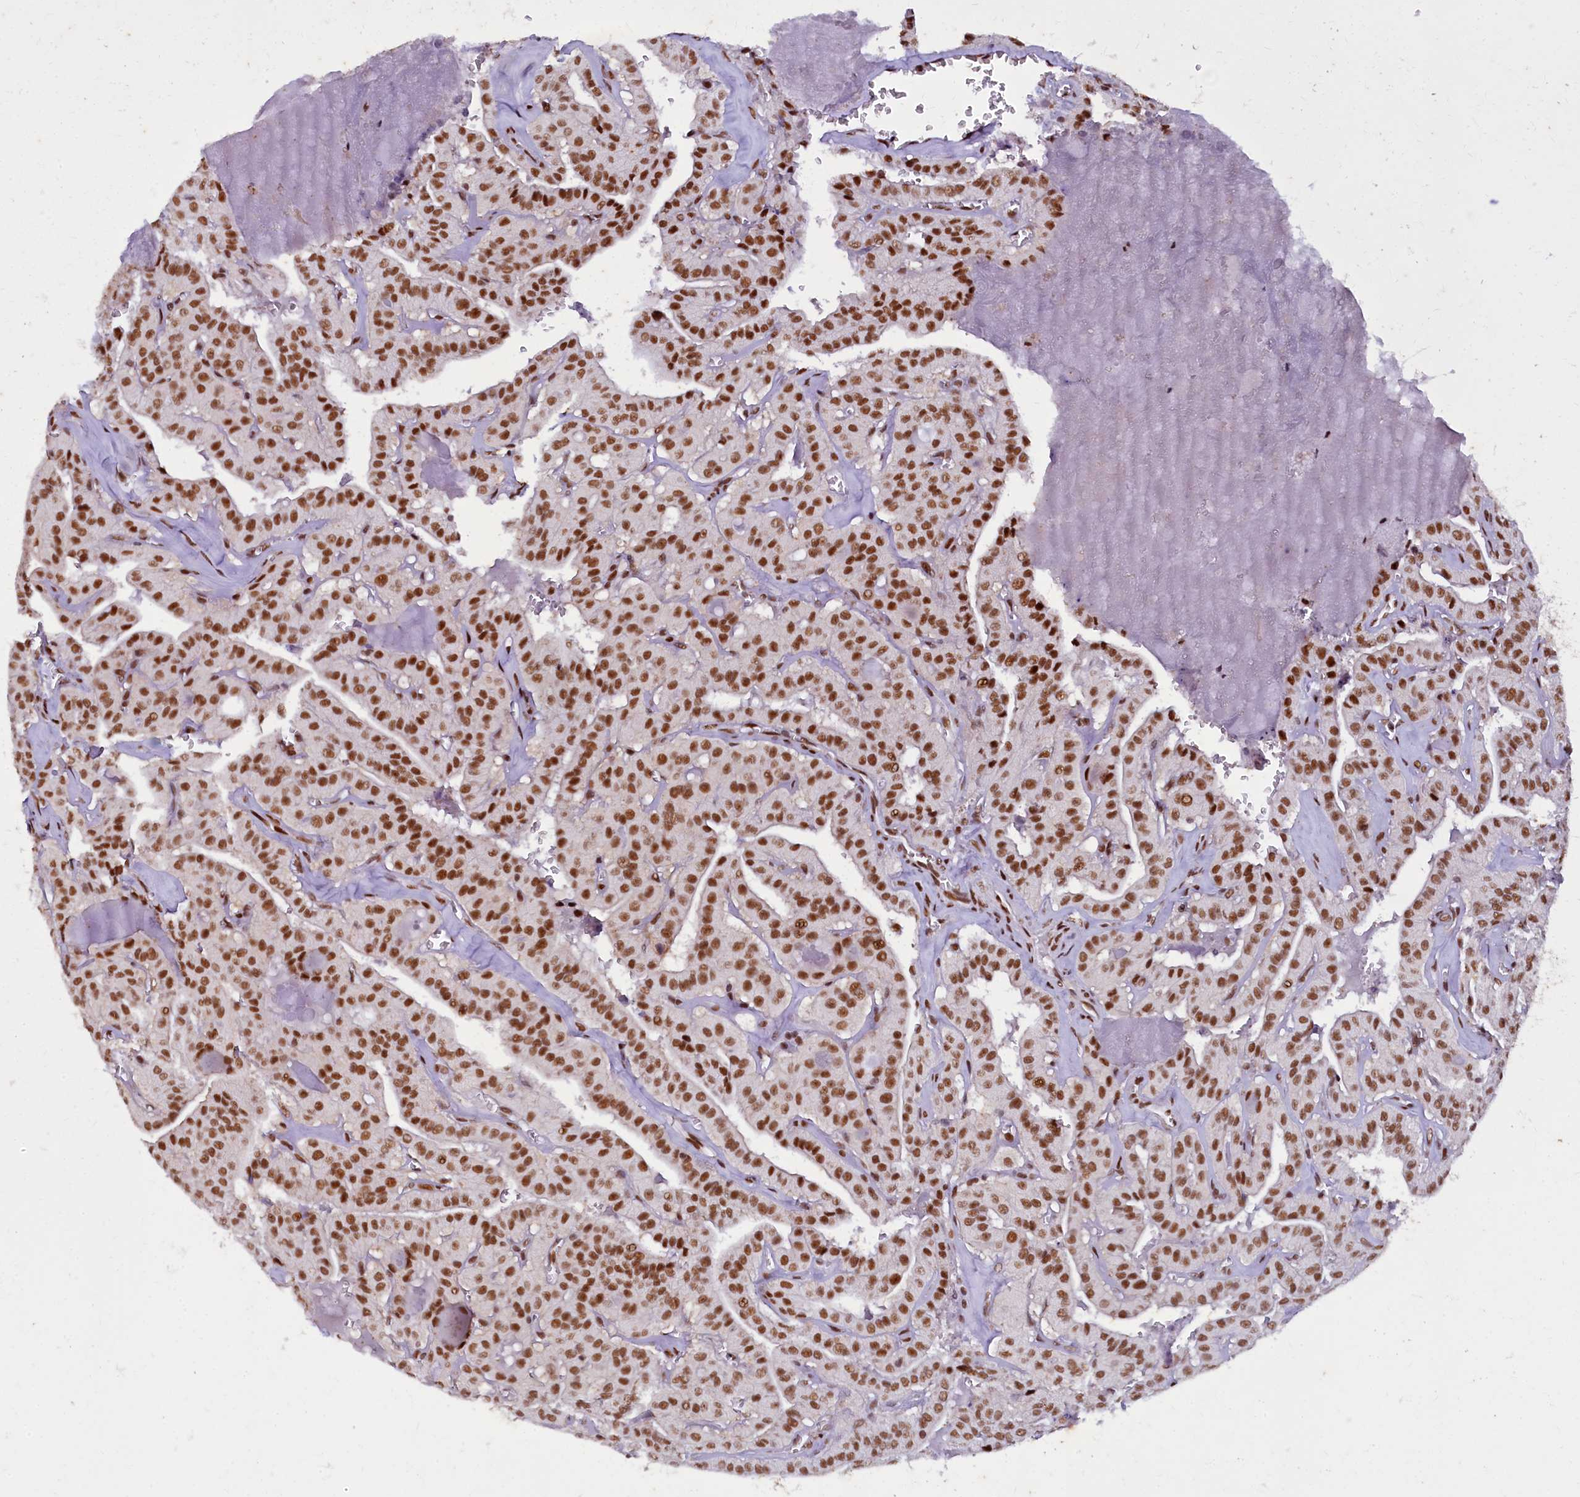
{"staining": {"intensity": "moderate", "quantity": ">75%", "location": "nuclear"}, "tissue": "thyroid cancer", "cell_type": "Tumor cells", "image_type": "cancer", "snomed": [{"axis": "morphology", "description": "Papillary adenocarcinoma, NOS"}, {"axis": "topography", "description": "Thyroid gland"}], "caption": "Protein expression analysis of thyroid cancer (papillary adenocarcinoma) shows moderate nuclear staining in approximately >75% of tumor cells.", "gene": "CPSF7", "patient": {"sex": "male", "age": 52}}